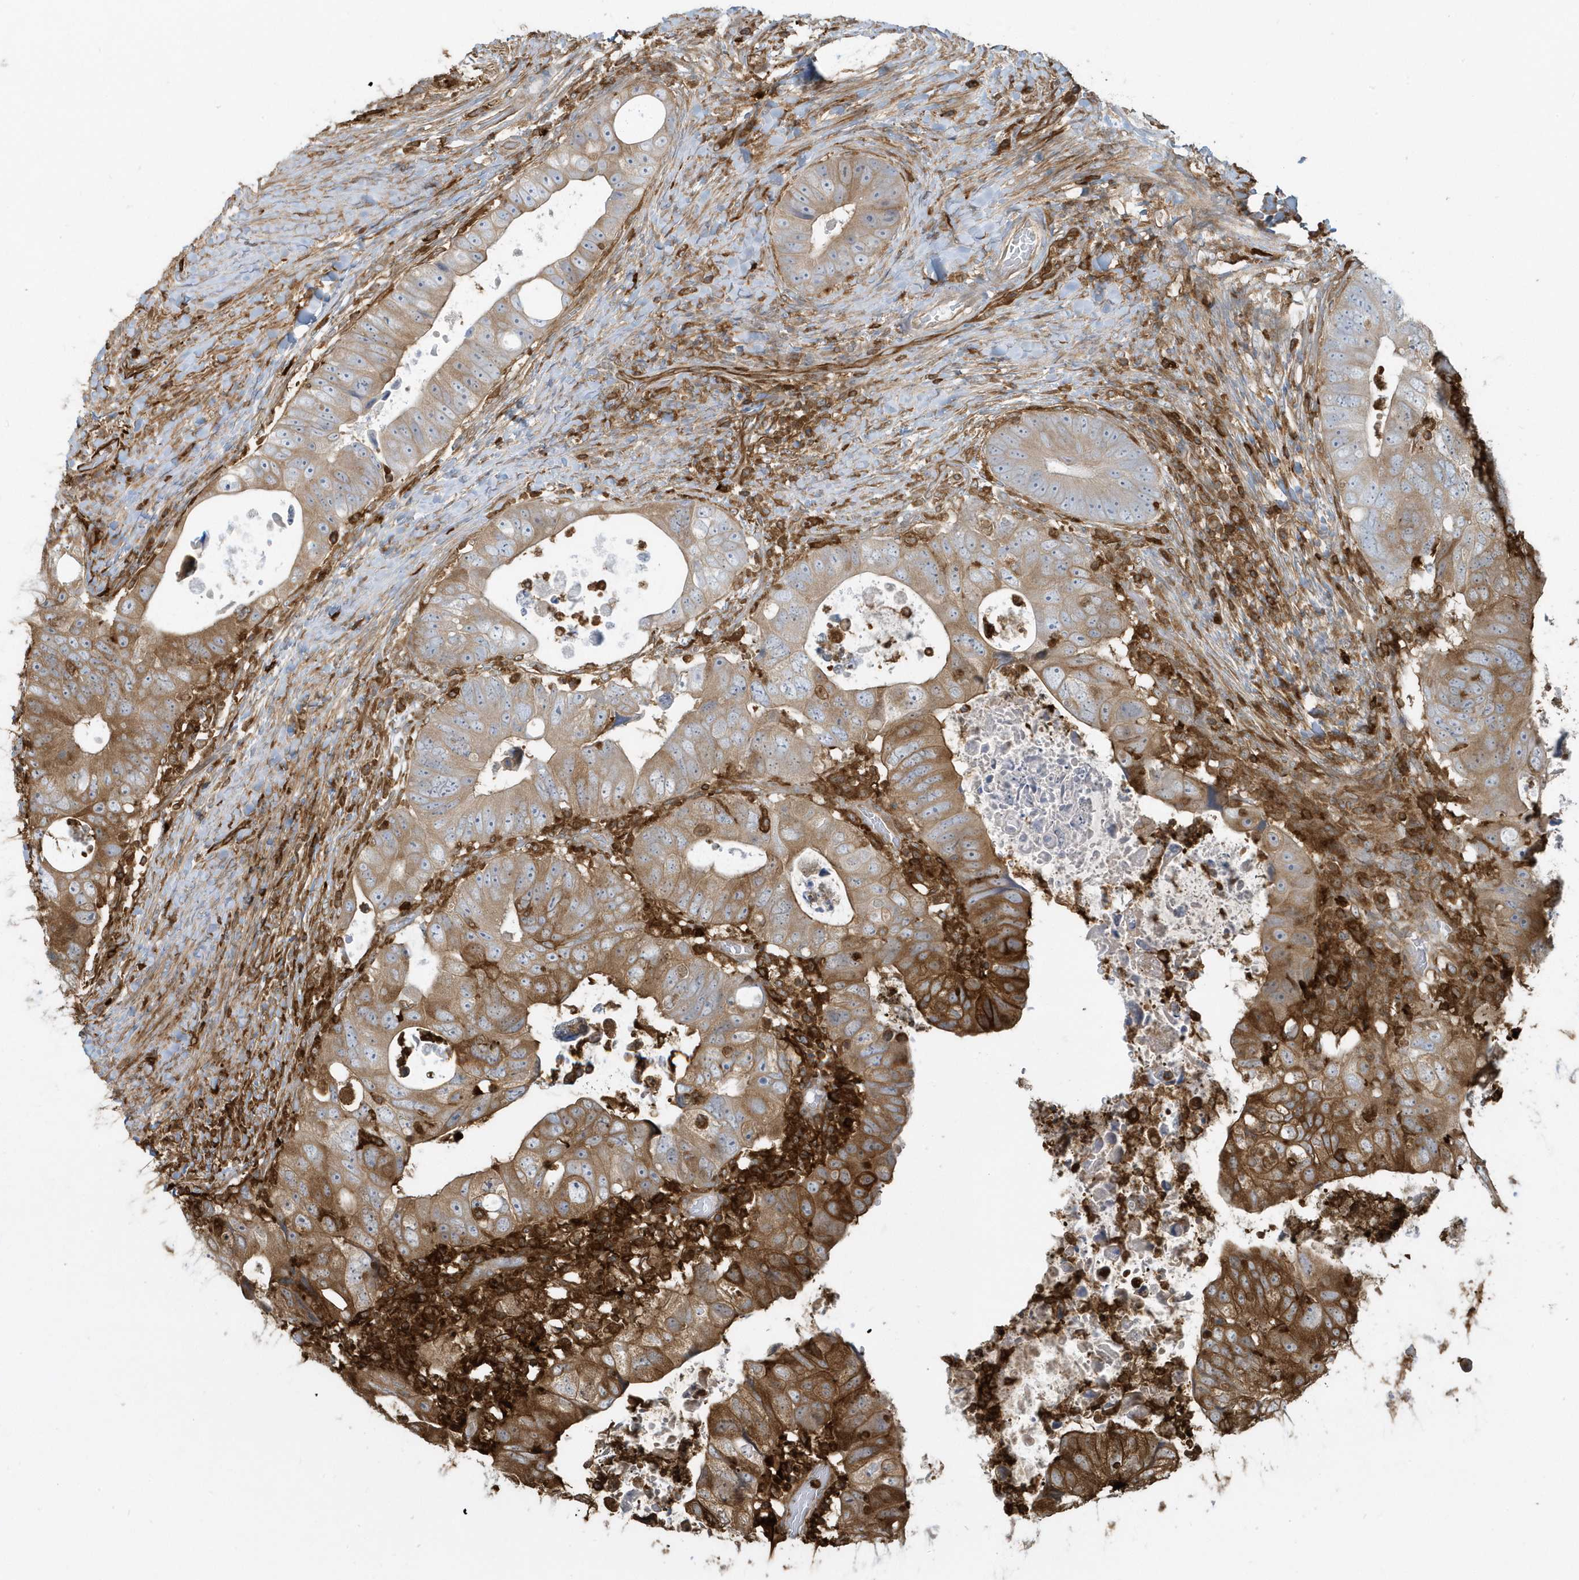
{"staining": {"intensity": "strong", "quantity": "25%-75%", "location": "cytoplasmic/membranous"}, "tissue": "colorectal cancer", "cell_type": "Tumor cells", "image_type": "cancer", "snomed": [{"axis": "morphology", "description": "Adenocarcinoma, NOS"}, {"axis": "topography", "description": "Rectum"}], "caption": "A photomicrograph of colorectal adenocarcinoma stained for a protein reveals strong cytoplasmic/membranous brown staining in tumor cells. Using DAB (3,3'-diaminobenzidine) (brown) and hematoxylin (blue) stains, captured at high magnification using brightfield microscopy.", "gene": "CLCN6", "patient": {"sex": "male", "age": 59}}